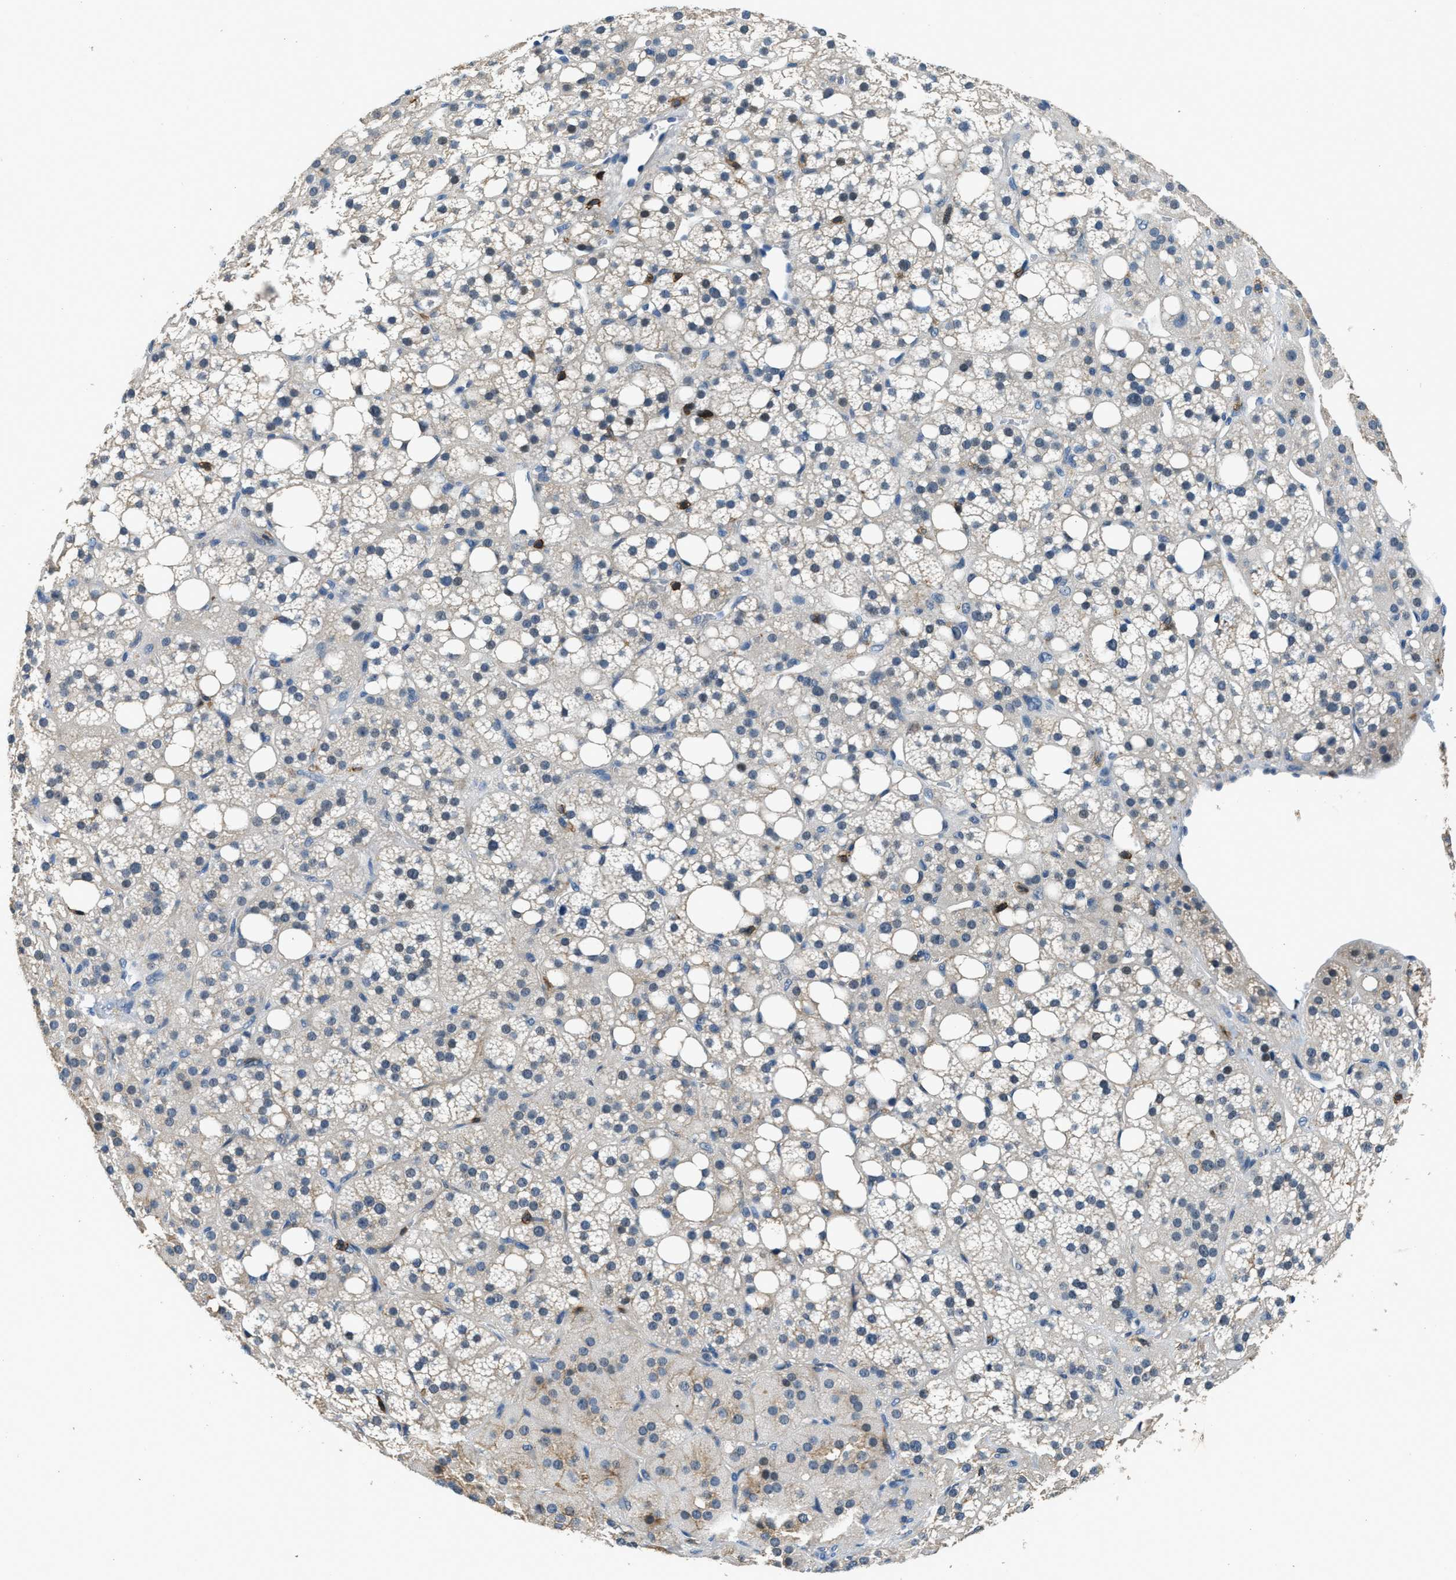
{"staining": {"intensity": "moderate", "quantity": "25%-75%", "location": "cytoplasmic/membranous"}, "tissue": "adrenal gland", "cell_type": "Glandular cells", "image_type": "normal", "snomed": [{"axis": "morphology", "description": "Normal tissue, NOS"}, {"axis": "topography", "description": "Adrenal gland"}], "caption": "The image reveals immunohistochemical staining of benign adrenal gland. There is moderate cytoplasmic/membranous expression is seen in approximately 25%-75% of glandular cells.", "gene": "MYO1G", "patient": {"sex": "female", "age": 59}}